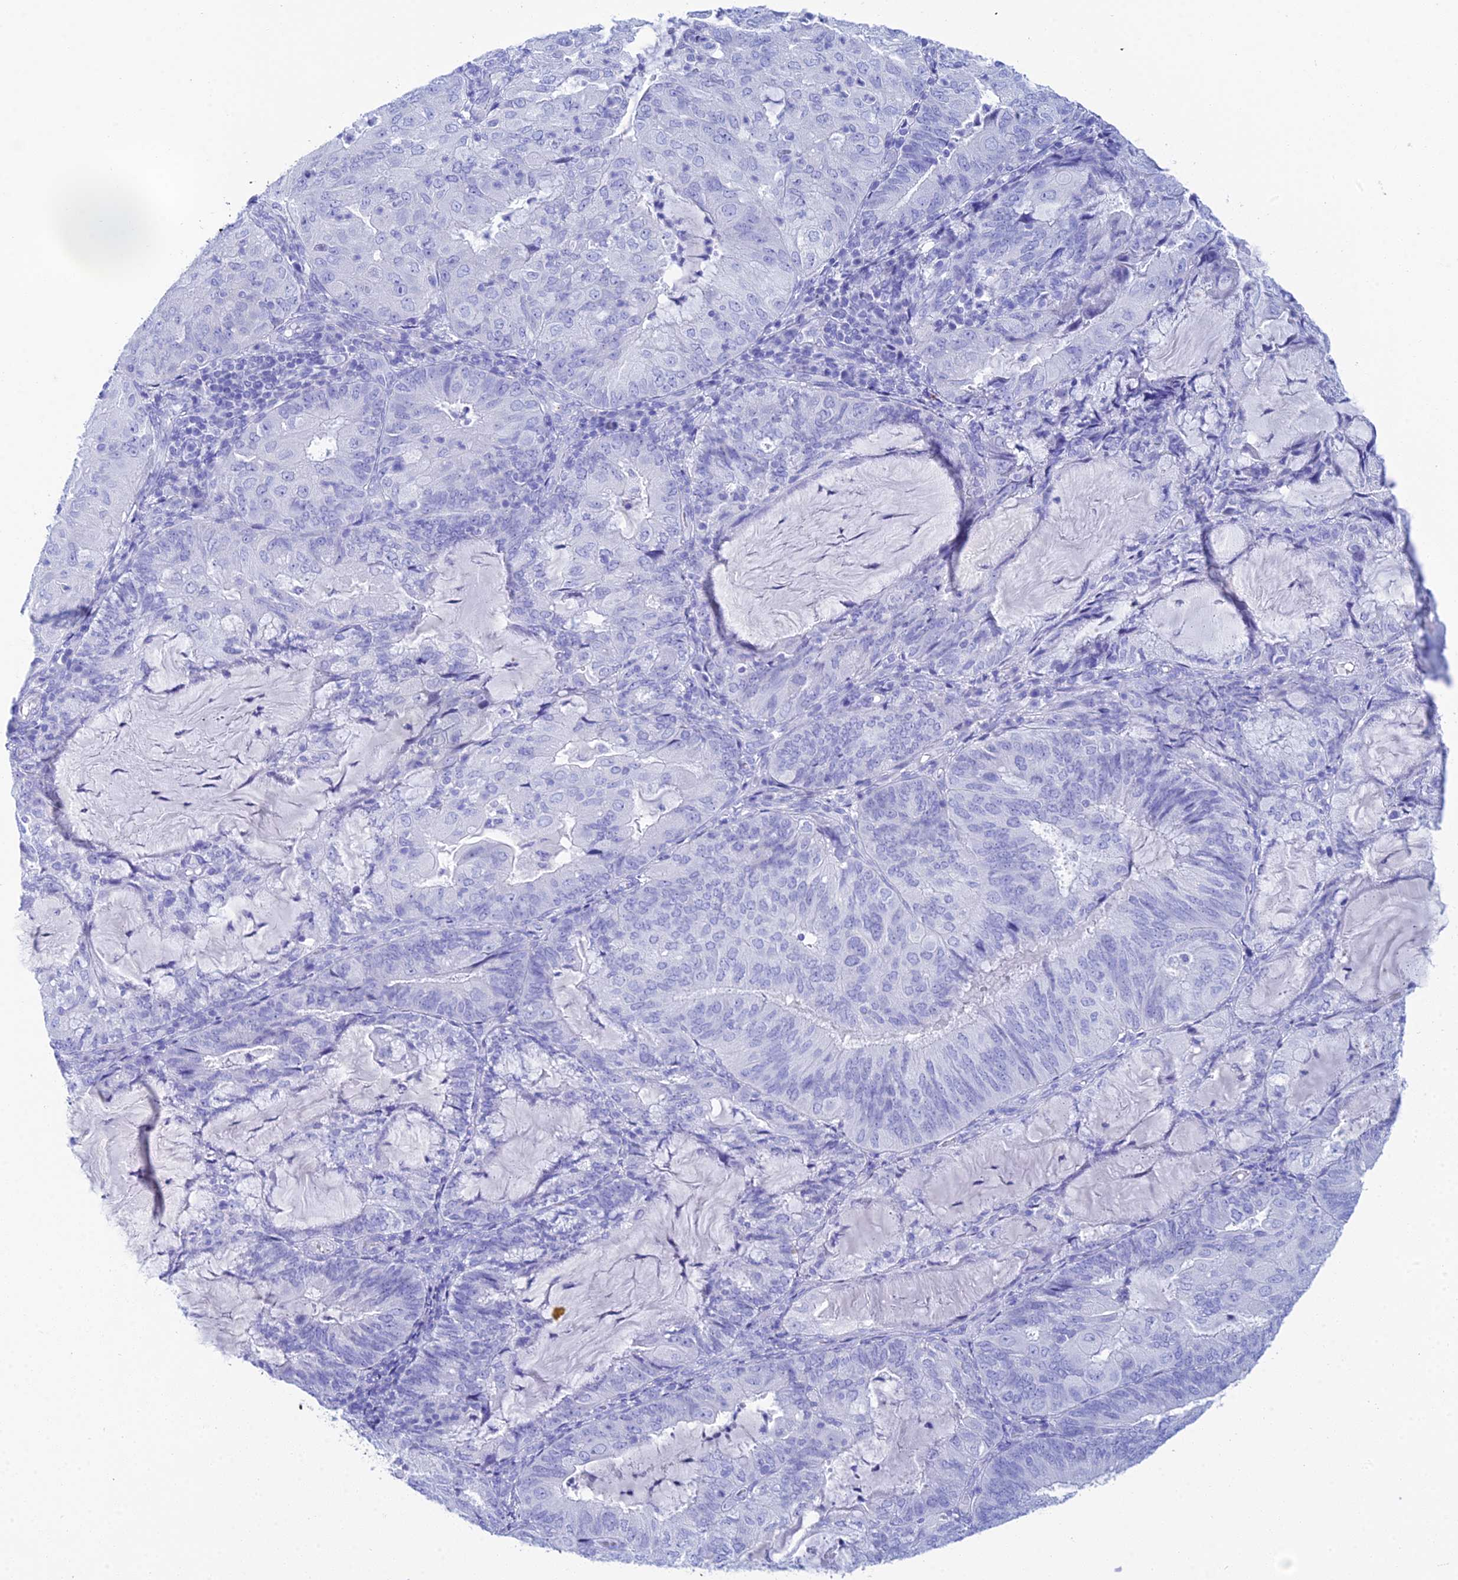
{"staining": {"intensity": "negative", "quantity": "none", "location": "none"}, "tissue": "endometrial cancer", "cell_type": "Tumor cells", "image_type": "cancer", "snomed": [{"axis": "morphology", "description": "Adenocarcinoma, NOS"}, {"axis": "topography", "description": "Endometrium"}], "caption": "Protein analysis of endometrial cancer (adenocarcinoma) exhibits no significant staining in tumor cells. (DAB (3,3'-diaminobenzidine) IHC with hematoxylin counter stain).", "gene": "REG1A", "patient": {"sex": "female", "age": 81}}